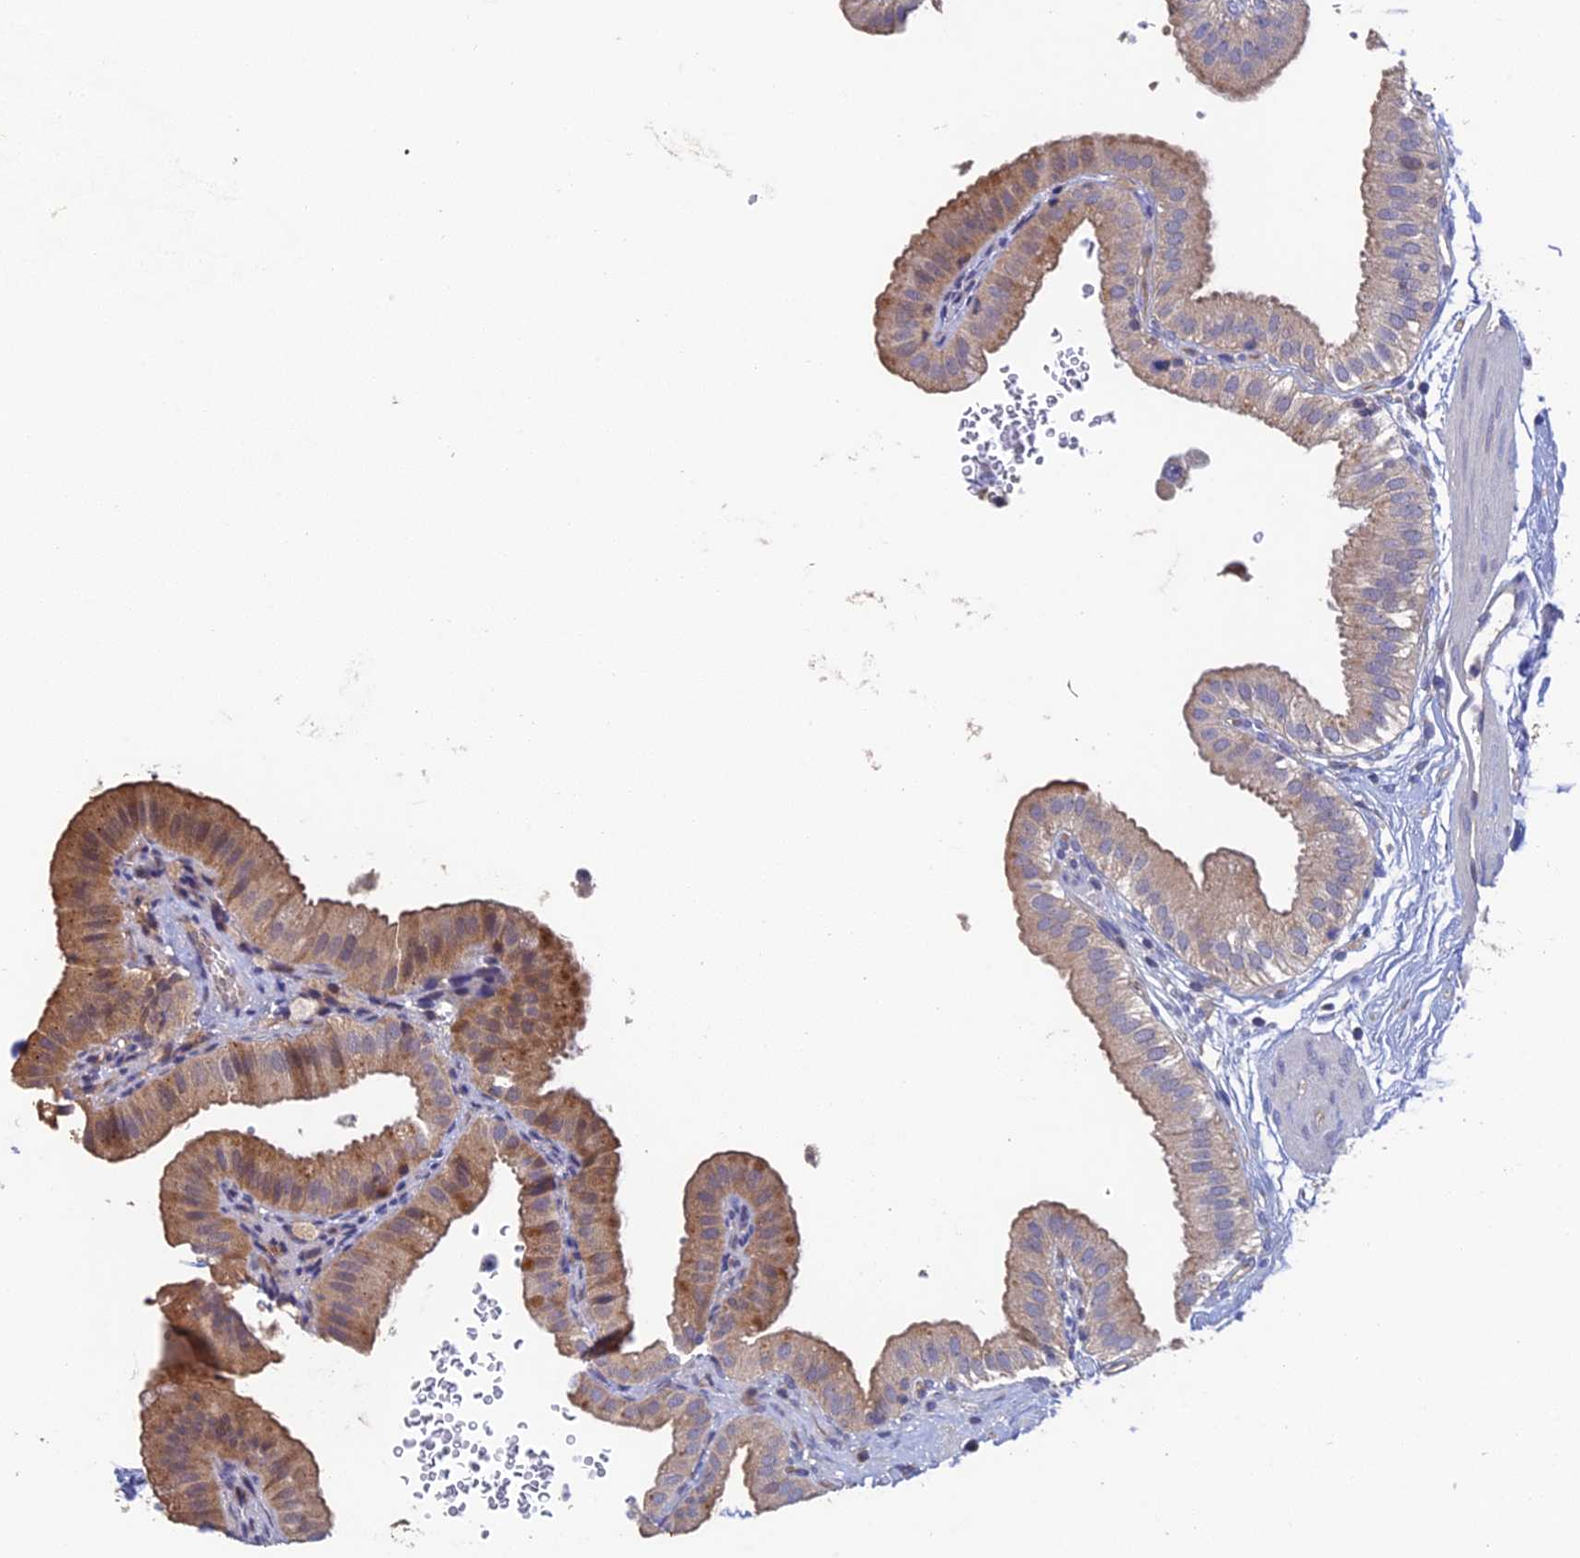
{"staining": {"intensity": "moderate", "quantity": "25%-75%", "location": "cytoplasmic/membranous"}, "tissue": "gallbladder", "cell_type": "Glandular cells", "image_type": "normal", "snomed": [{"axis": "morphology", "description": "Normal tissue, NOS"}, {"axis": "topography", "description": "Gallbladder"}], "caption": "Moderate cytoplasmic/membranous positivity for a protein is present in about 25%-75% of glandular cells of benign gallbladder using immunohistochemistry (IHC).", "gene": "ADAMTS13", "patient": {"sex": "female", "age": 61}}